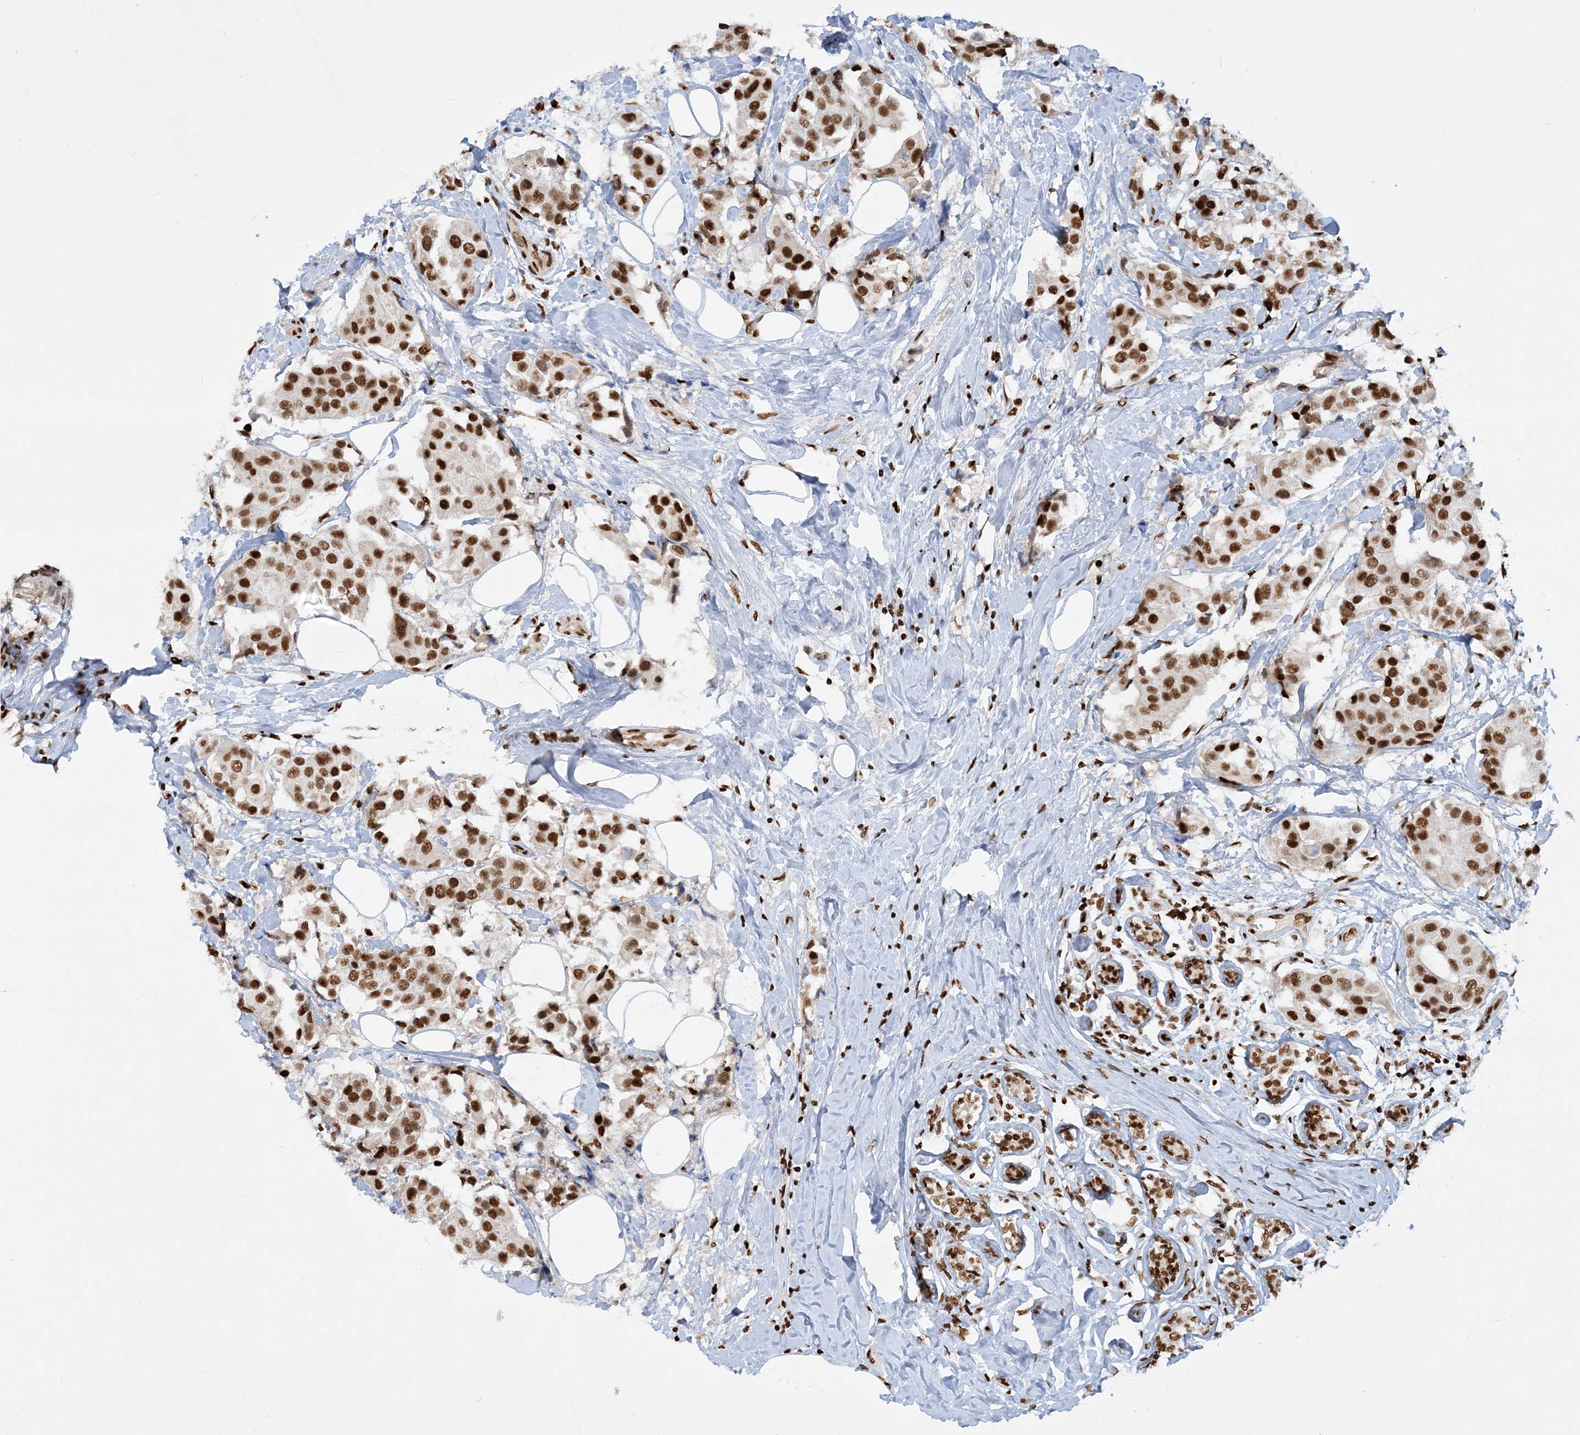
{"staining": {"intensity": "strong", "quantity": ">75%", "location": "nuclear"}, "tissue": "breast cancer", "cell_type": "Tumor cells", "image_type": "cancer", "snomed": [{"axis": "morphology", "description": "Normal tissue, NOS"}, {"axis": "morphology", "description": "Duct carcinoma"}, {"axis": "topography", "description": "Breast"}], "caption": "Immunohistochemical staining of human breast intraductal carcinoma exhibits strong nuclear protein expression in about >75% of tumor cells. The protein of interest is shown in brown color, while the nuclei are stained blue.", "gene": "DELE1", "patient": {"sex": "female", "age": 39}}